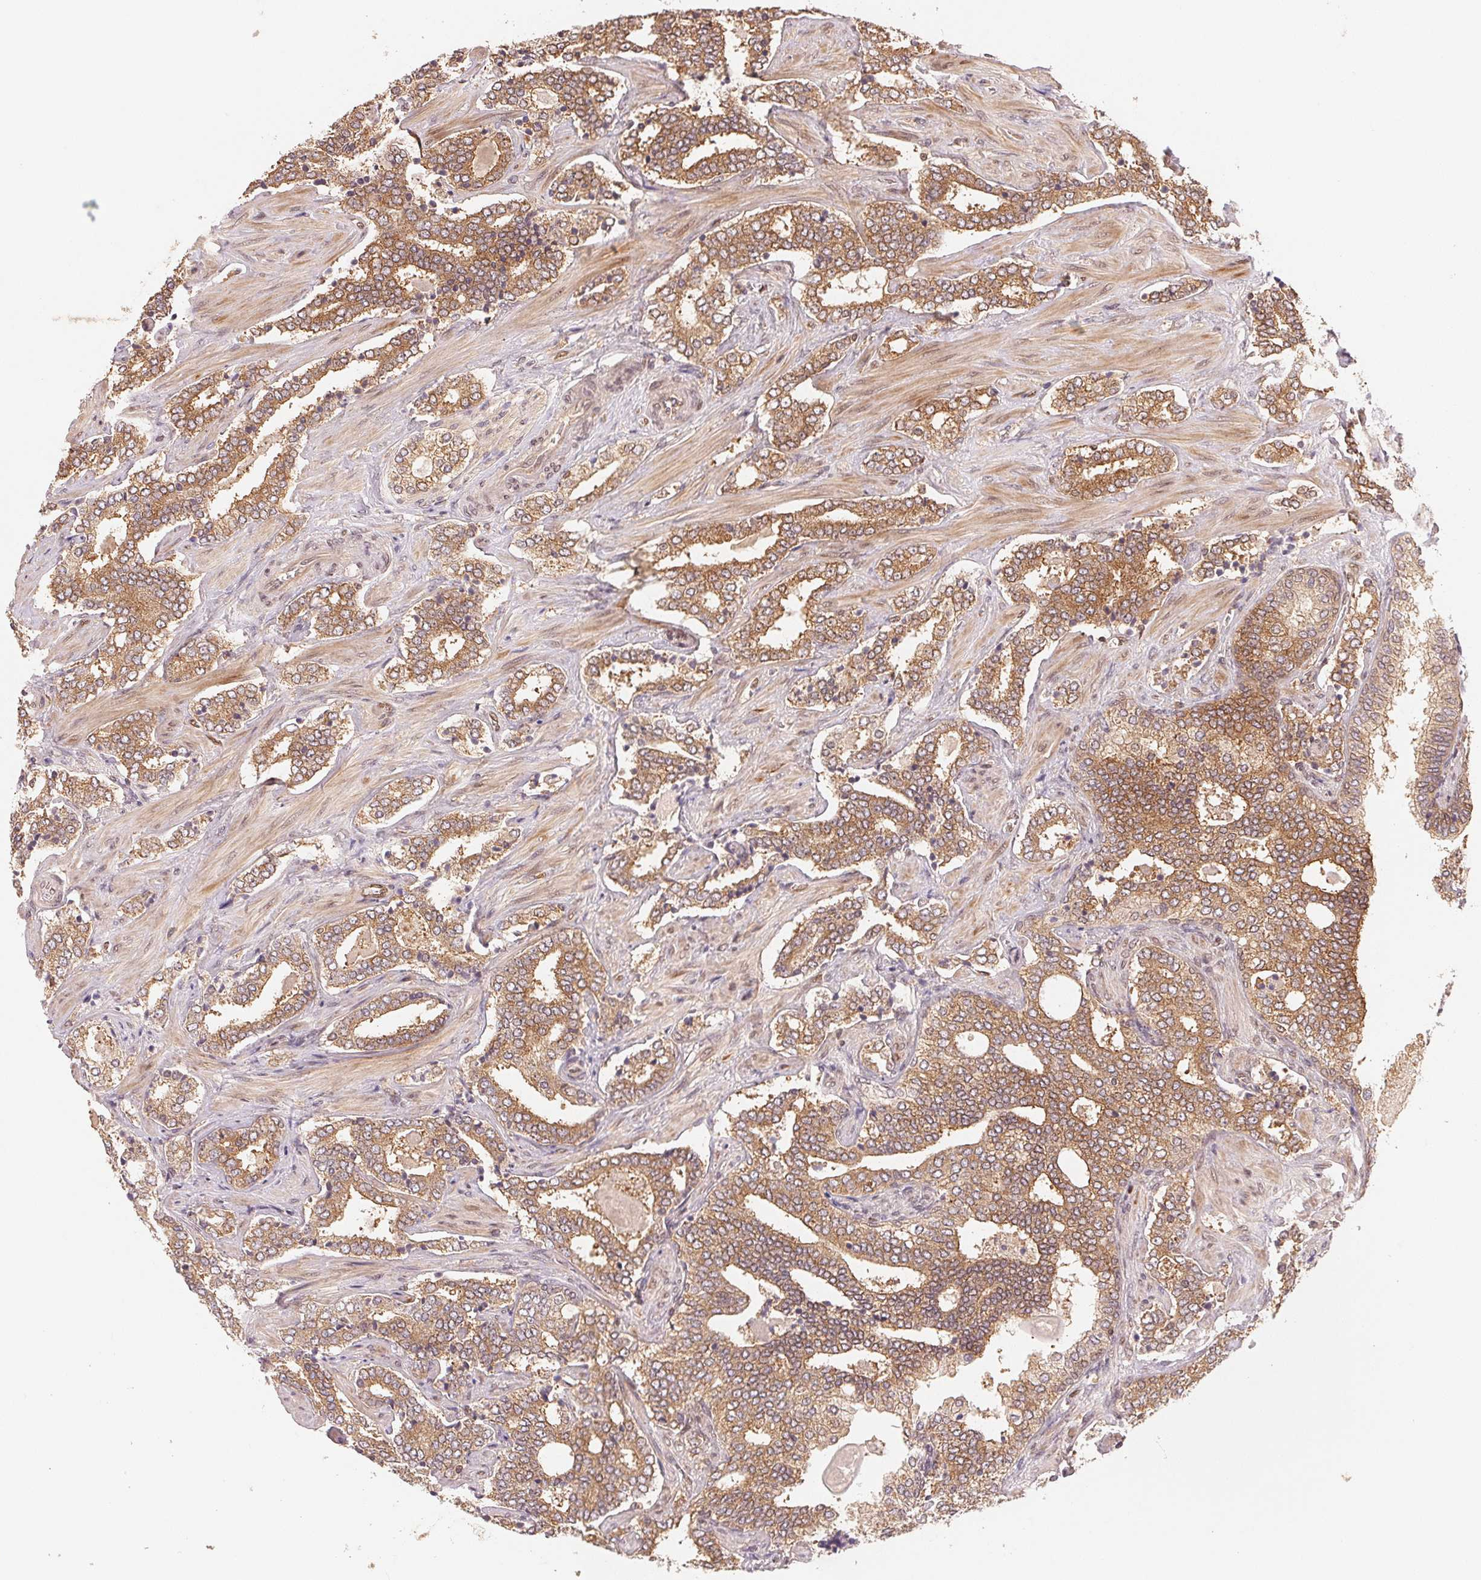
{"staining": {"intensity": "moderate", "quantity": ">75%", "location": "cytoplasmic/membranous,nuclear"}, "tissue": "prostate cancer", "cell_type": "Tumor cells", "image_type": "cancer", "snomed": [{"axis": "morphology", "description": "Adenocarcinoma, High grade"}, {"axis": "topography", "description": "Prostate"}], "caption": "Brown immunohistochemical staining in human prostate high-grade adenocarcinoma shows moderate cytoplasmic/membranous and nuclear staining in approximately >75% of tumor cells.", "gene": "CCDC102B", "patient": {"sex": "male", "age": 60}}